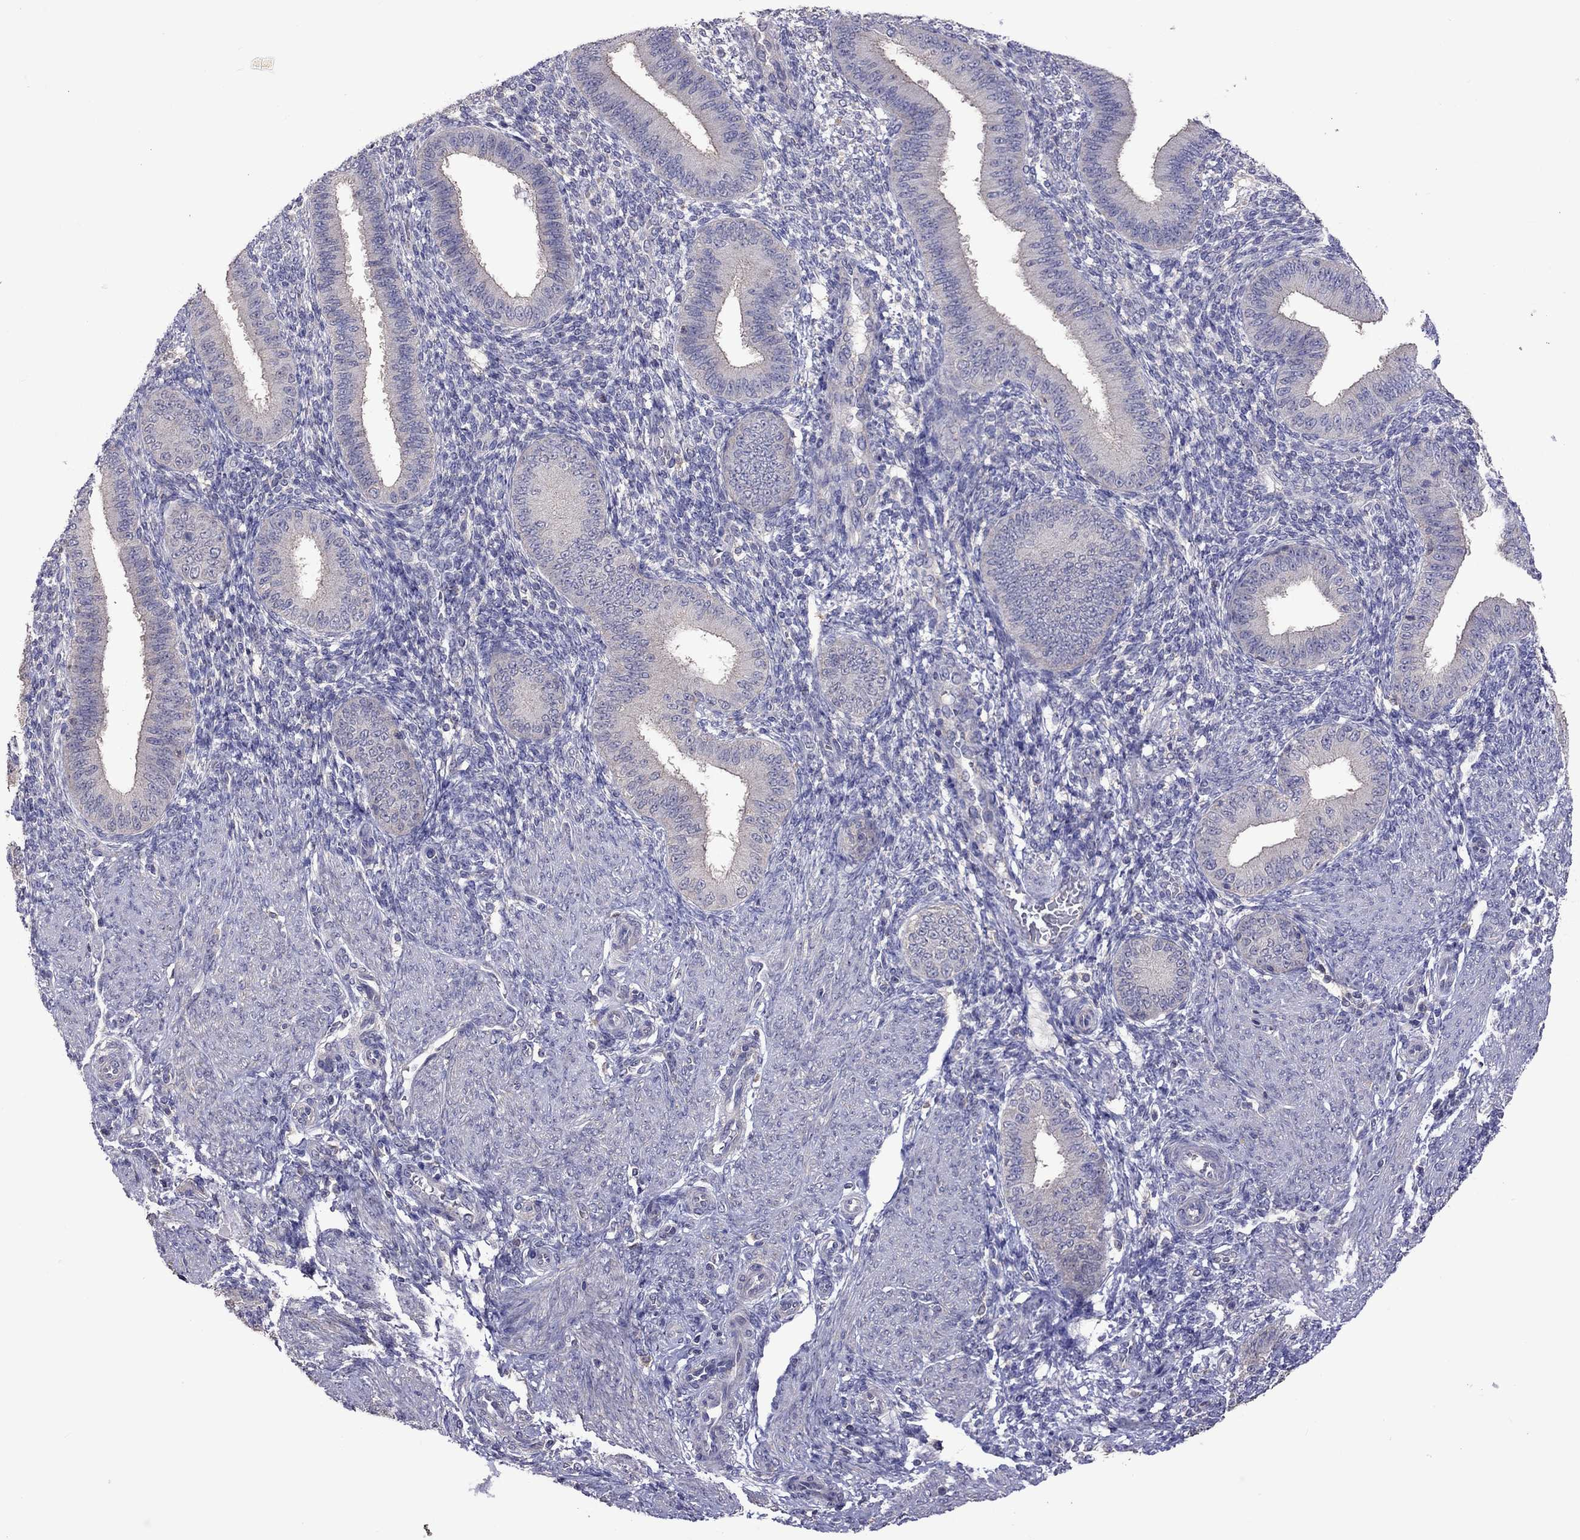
{"staining": {"intensity": "negative", "quantity": "none", "location": "none"}, "tissue": "endometrium", "cell_type": "Cells in endometrial stroma", "image_type": "normal", "snomed": [{"axis": "morphology", "description": "Normal tissue, NOS"}, {"axis": "topography", "description": "Endometrium"}], "caption": "High power microscopy micrograph of an IHC micrograph of unremarkable endometrium, revealing no significant positivity in cells in endometrial stroma. (DAB IHC visualized using brightfield microscopy, high magnification).", "gene": "RTP5", "patient": {"sex": "female", "age": 39}}